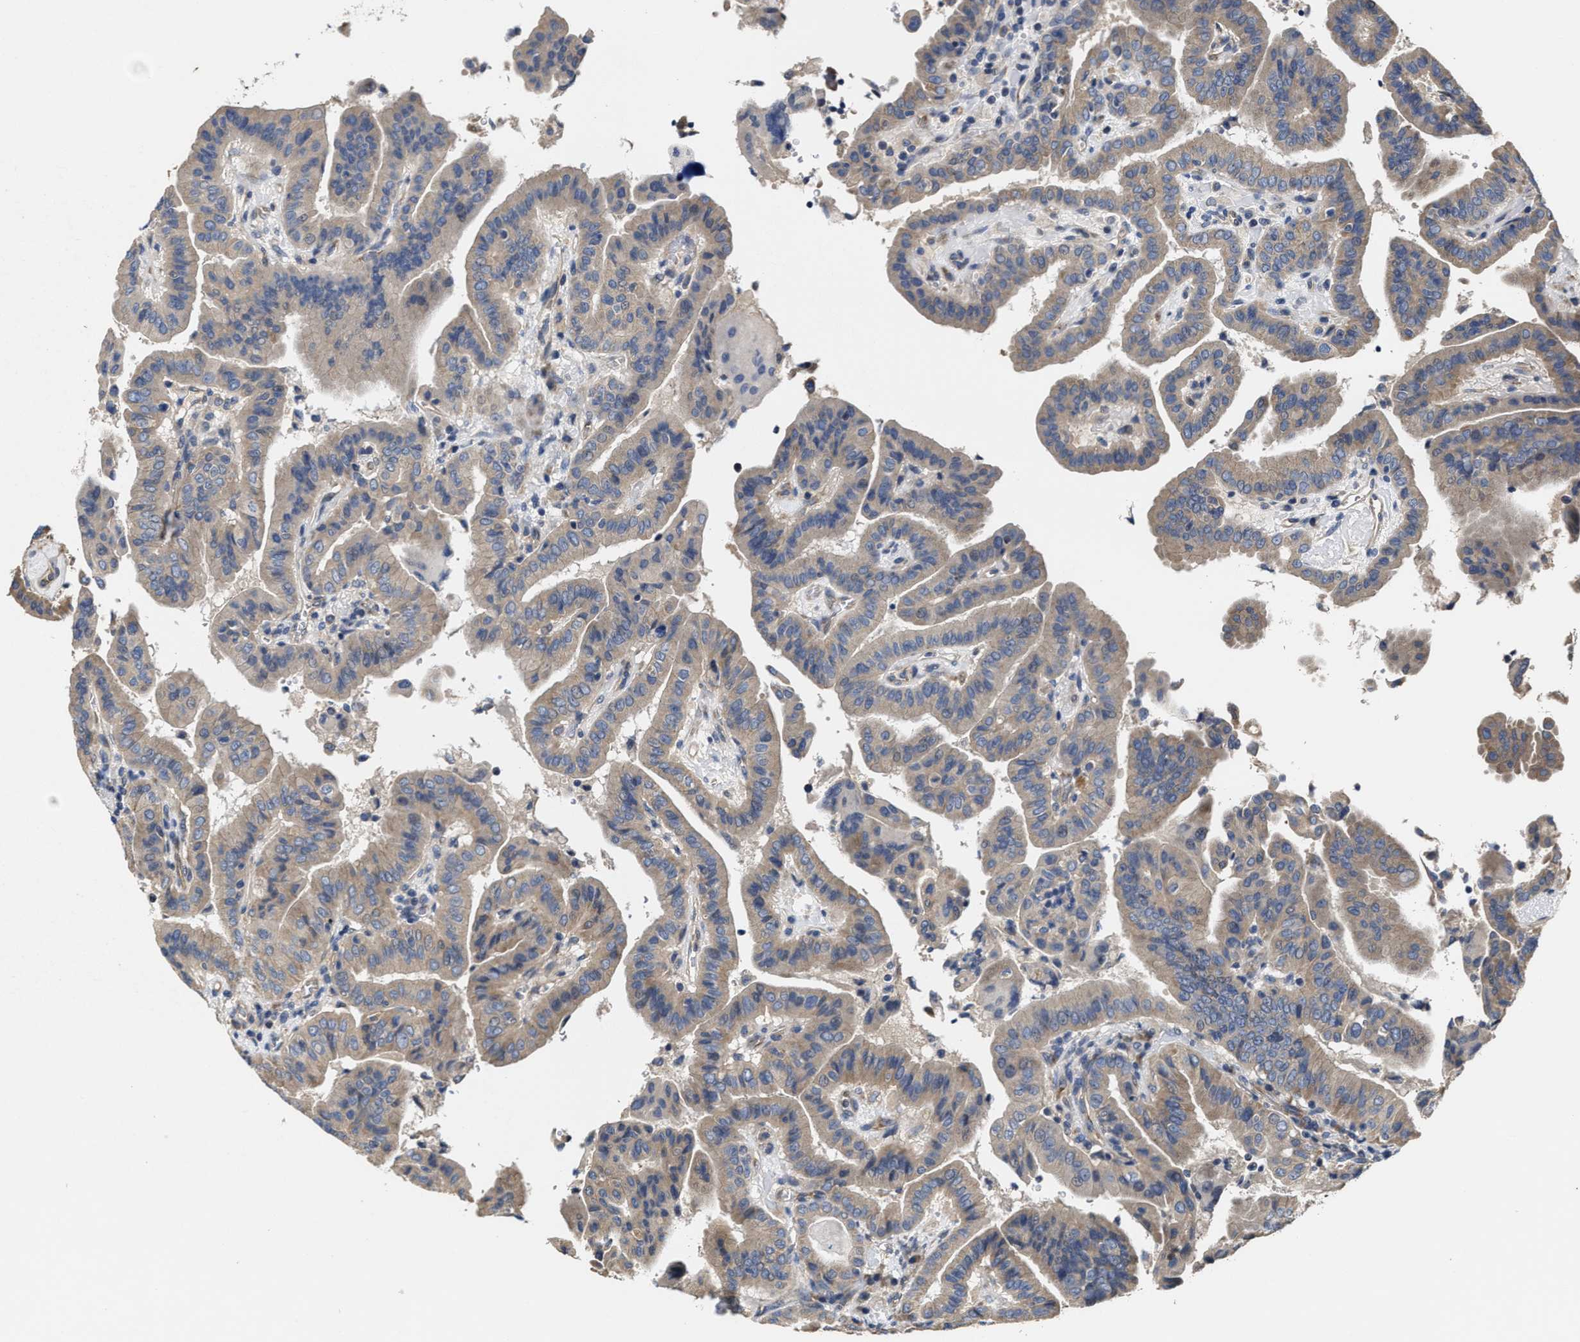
{"staining": {"intensity": "weak", "quantity": "25%-75%", "location": "cytoplasmic/membranous"}, "tissue": "thyroid cancer", "cell_type": "Tumor cells", "image_type": "cancer", "snomed": [{"axis": "morphology", "description": "Papillary adenocarcinoma, NOS"}, {"axis": "topography", "description": "Thyroid gland"}], "caption": "Thyroid papillary adenocarcinoma stained with immunohistochemistry reveals weak cytoplasmic/membranous expression in approximately 25%-75% of tumor cells.", "gene": "TRAF6", "patient": {"sex": "male", "age": 33}}